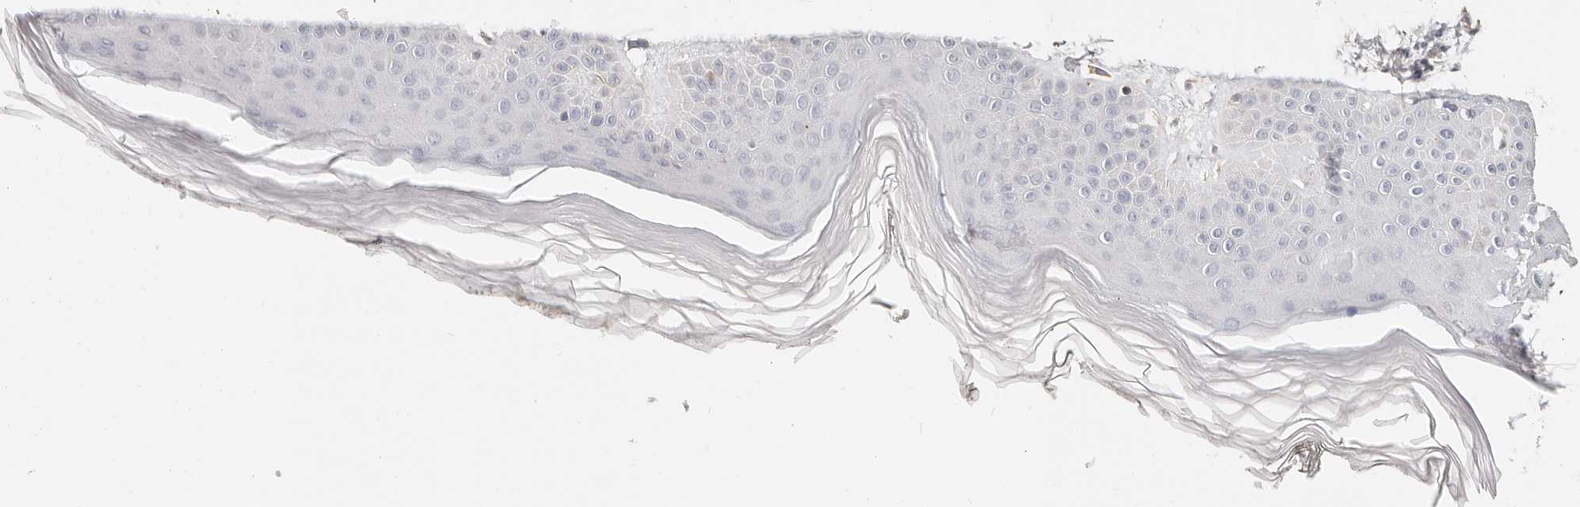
{"staining": {"intensity": "negative", "quantity": "none", "location": "none"}, "tissue": "skin", "cell_type": "Fibroblasts", "image_type": "normal", "snomed": [{"axis": "morphology", "description": "Normal tissue, NOS"}, {"axis": "topography", "description": "Skin"}], "caption": "Image shows no protein expression in fibroblasts of normal skin.", "gene": "ZRANB1", "patient": {"sex": "female", "age": 64}}